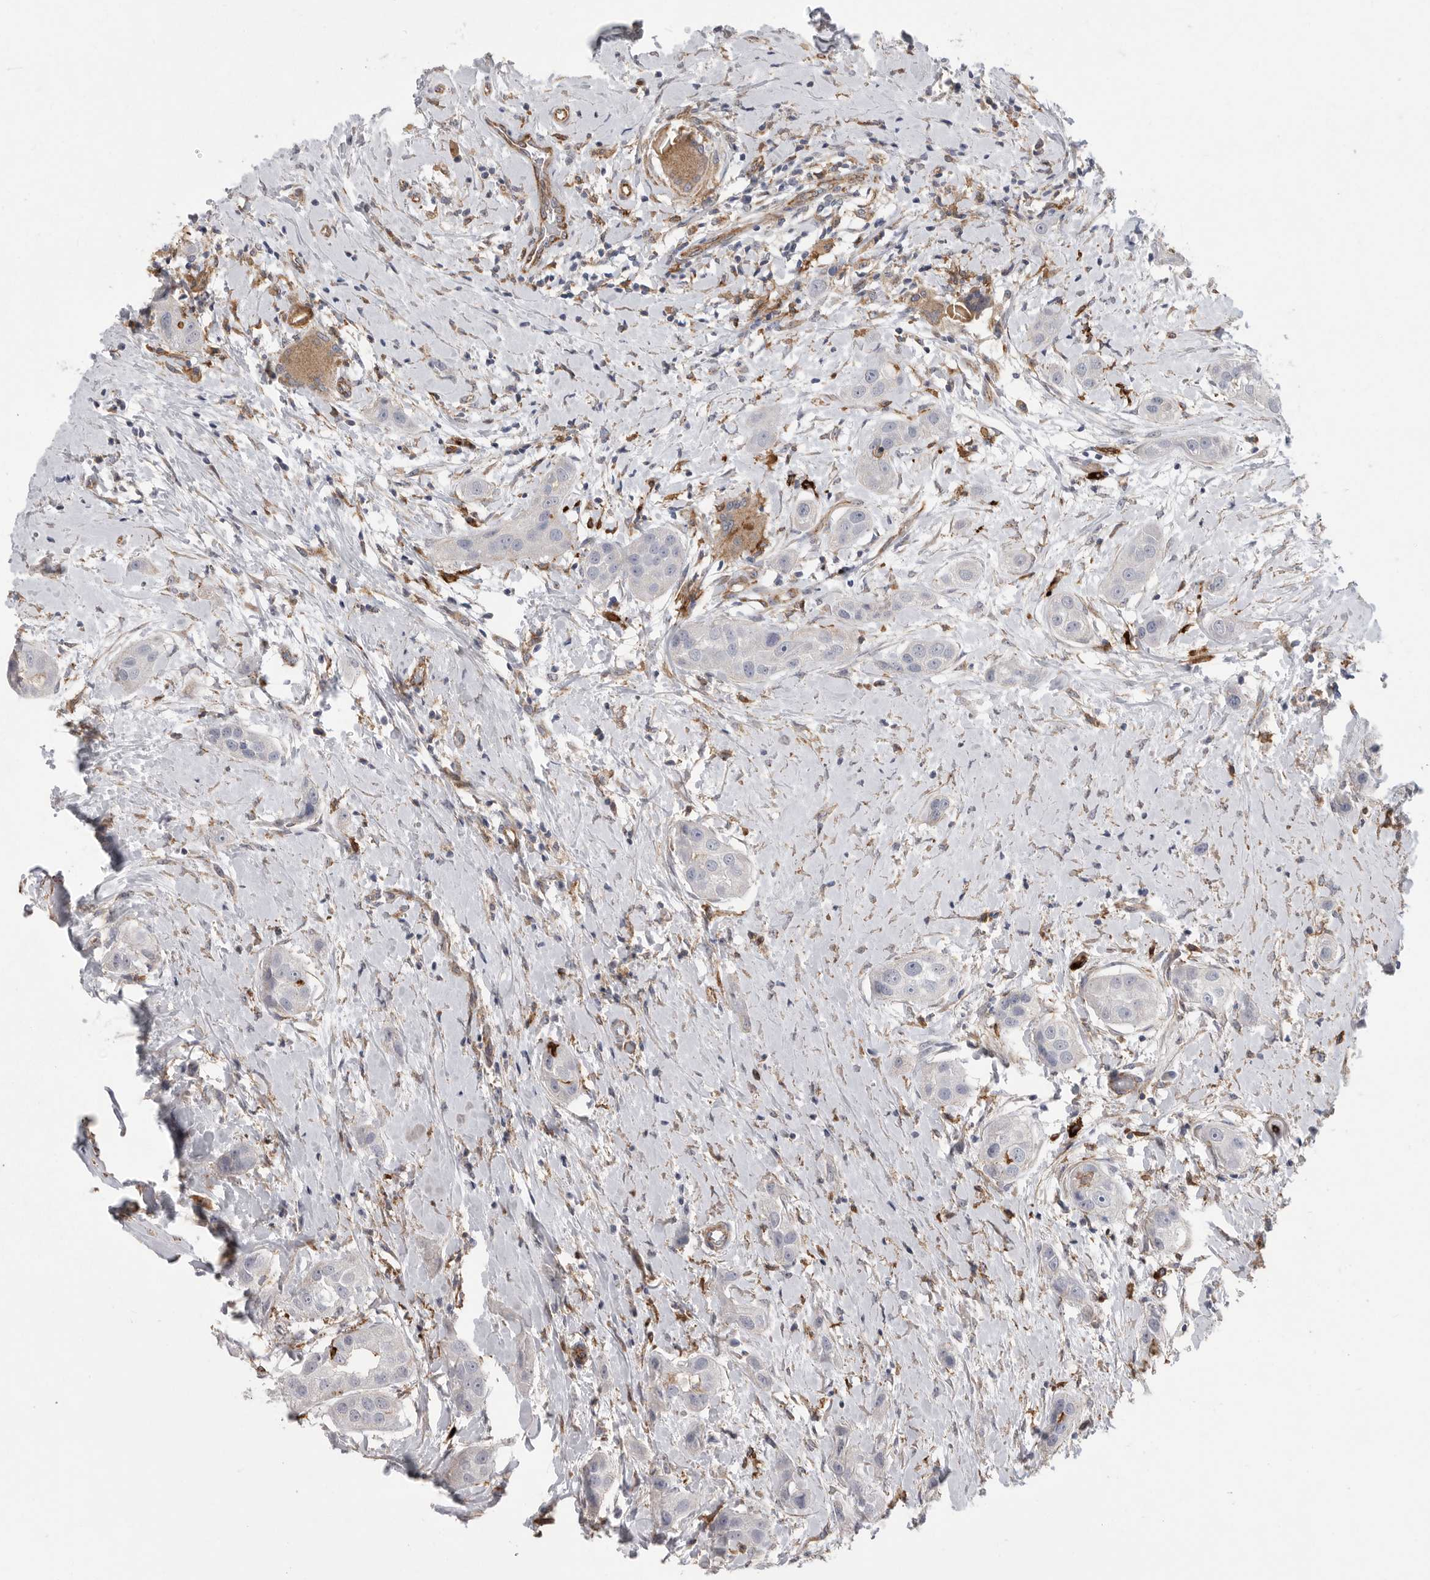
{"staining": {"intensity": "negative", "quantity": "none", "location": "none"}, "tissue": "head and neck cancer", "cell_type": "Tumor cells", "image_type": "cancer", "snomed": [{"axis": "morphology", "description": "Normal tissue, NOS"}, {"axis": "morphology", "description": "Squamous cell carcinoma, NOS"}, {"axis": "topography", "description": "Skeletal muscle"}, {"axis": "topography", "description": "Head-Neck"}], "caption": "Tumor cells show no significant expression in head and neck cancer (squamous cell carcinoma).", "gene": "SIGLEC10", "patient": {"sex": "male", "age": 51}}